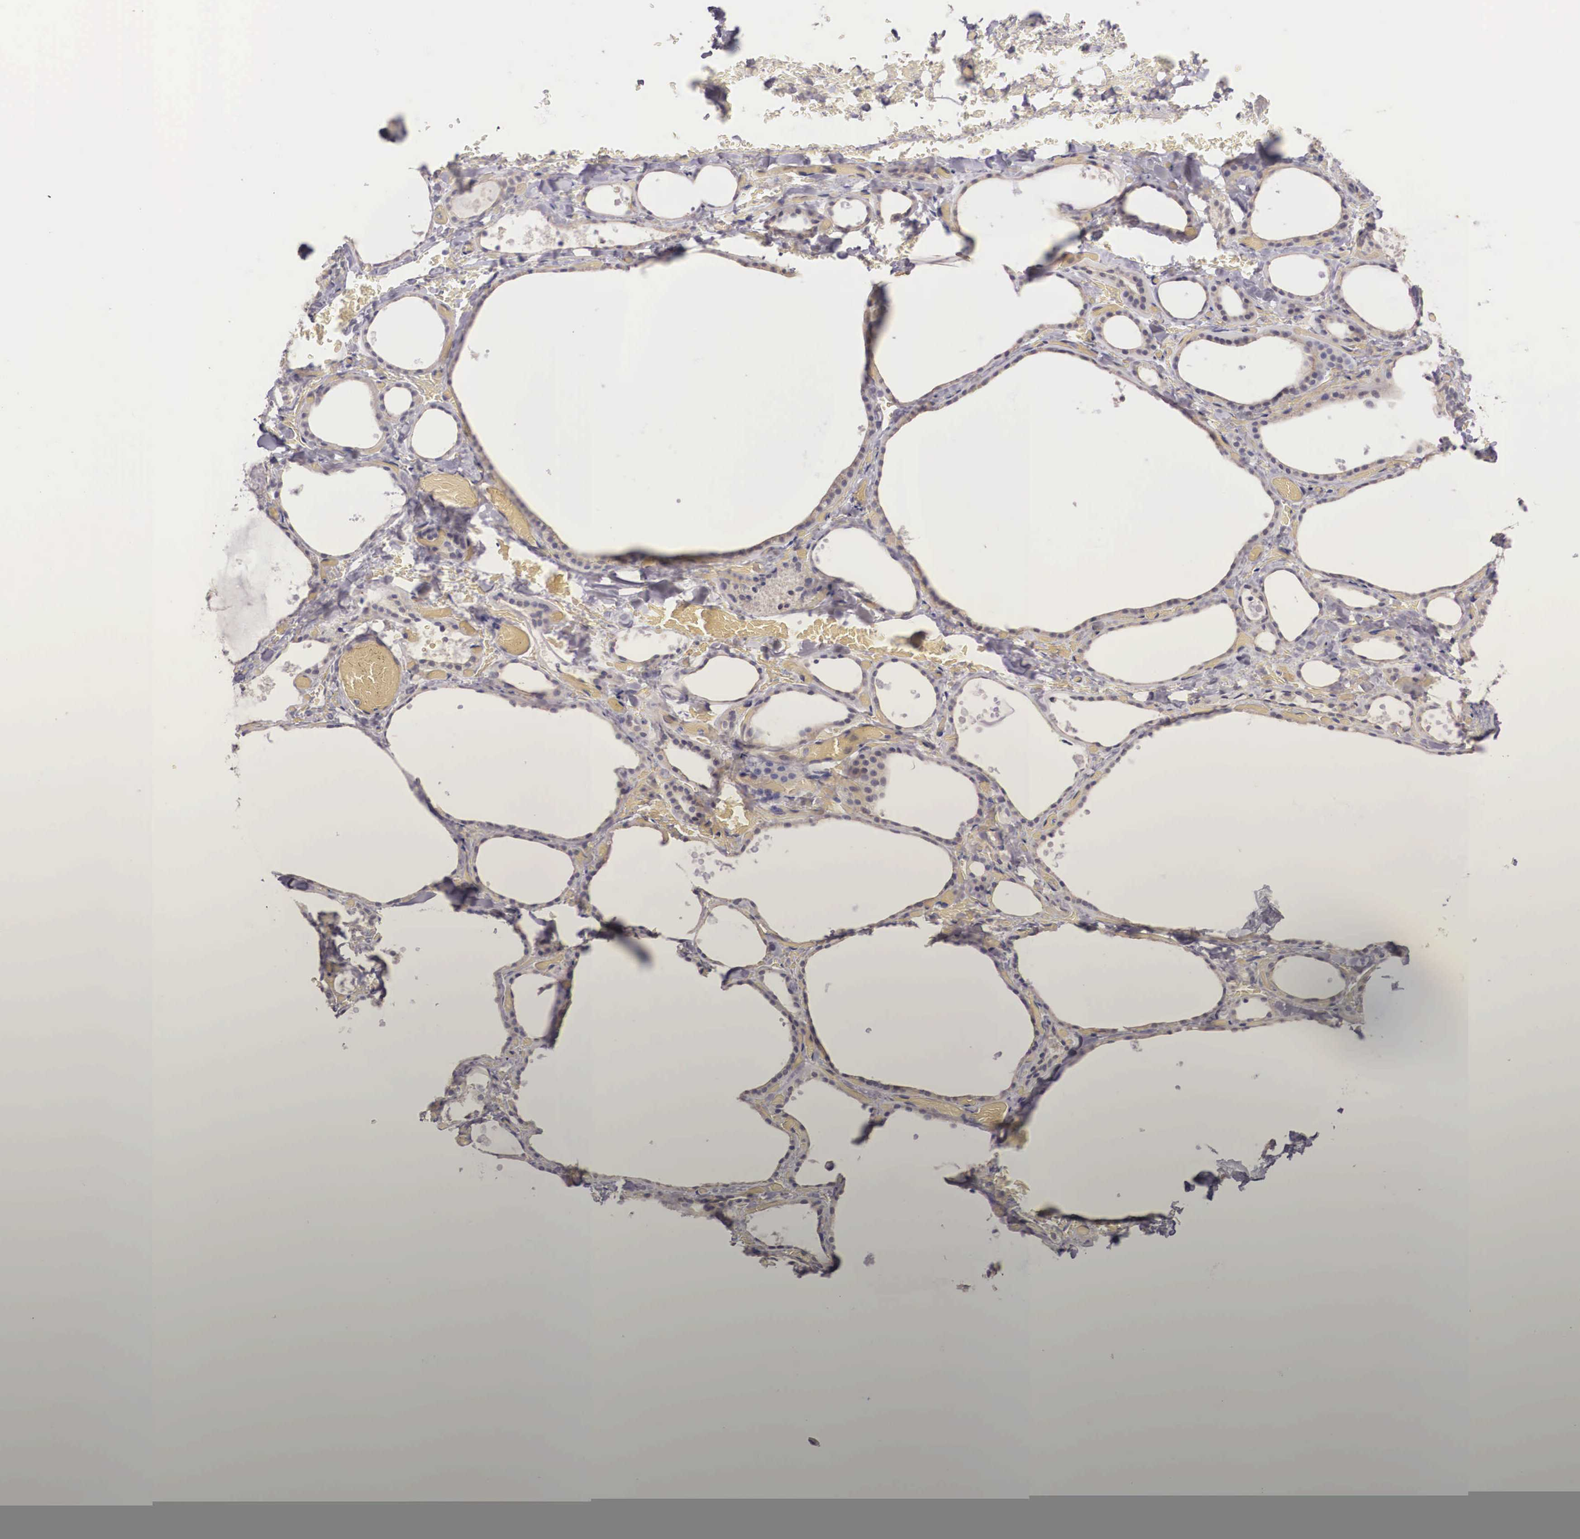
{"staining": {"intensity": "negative", "quantity": "none", "location": "none"}, "tissue": "thyroid gland", "cell_type": "Glandular cells", "image_type": "normal", "snomed": [{"axis": "morphology", "description": "Normal tissue, NOS"}, {"axis": "topography", "description": "Thyroid gland"}], "caption": "The immunohistochemistry (IHC) image has no significant staining in glandular cells of thyroid gland.", "gene": "ENOX2", "patient": {"sex": "male", "age": 34}}